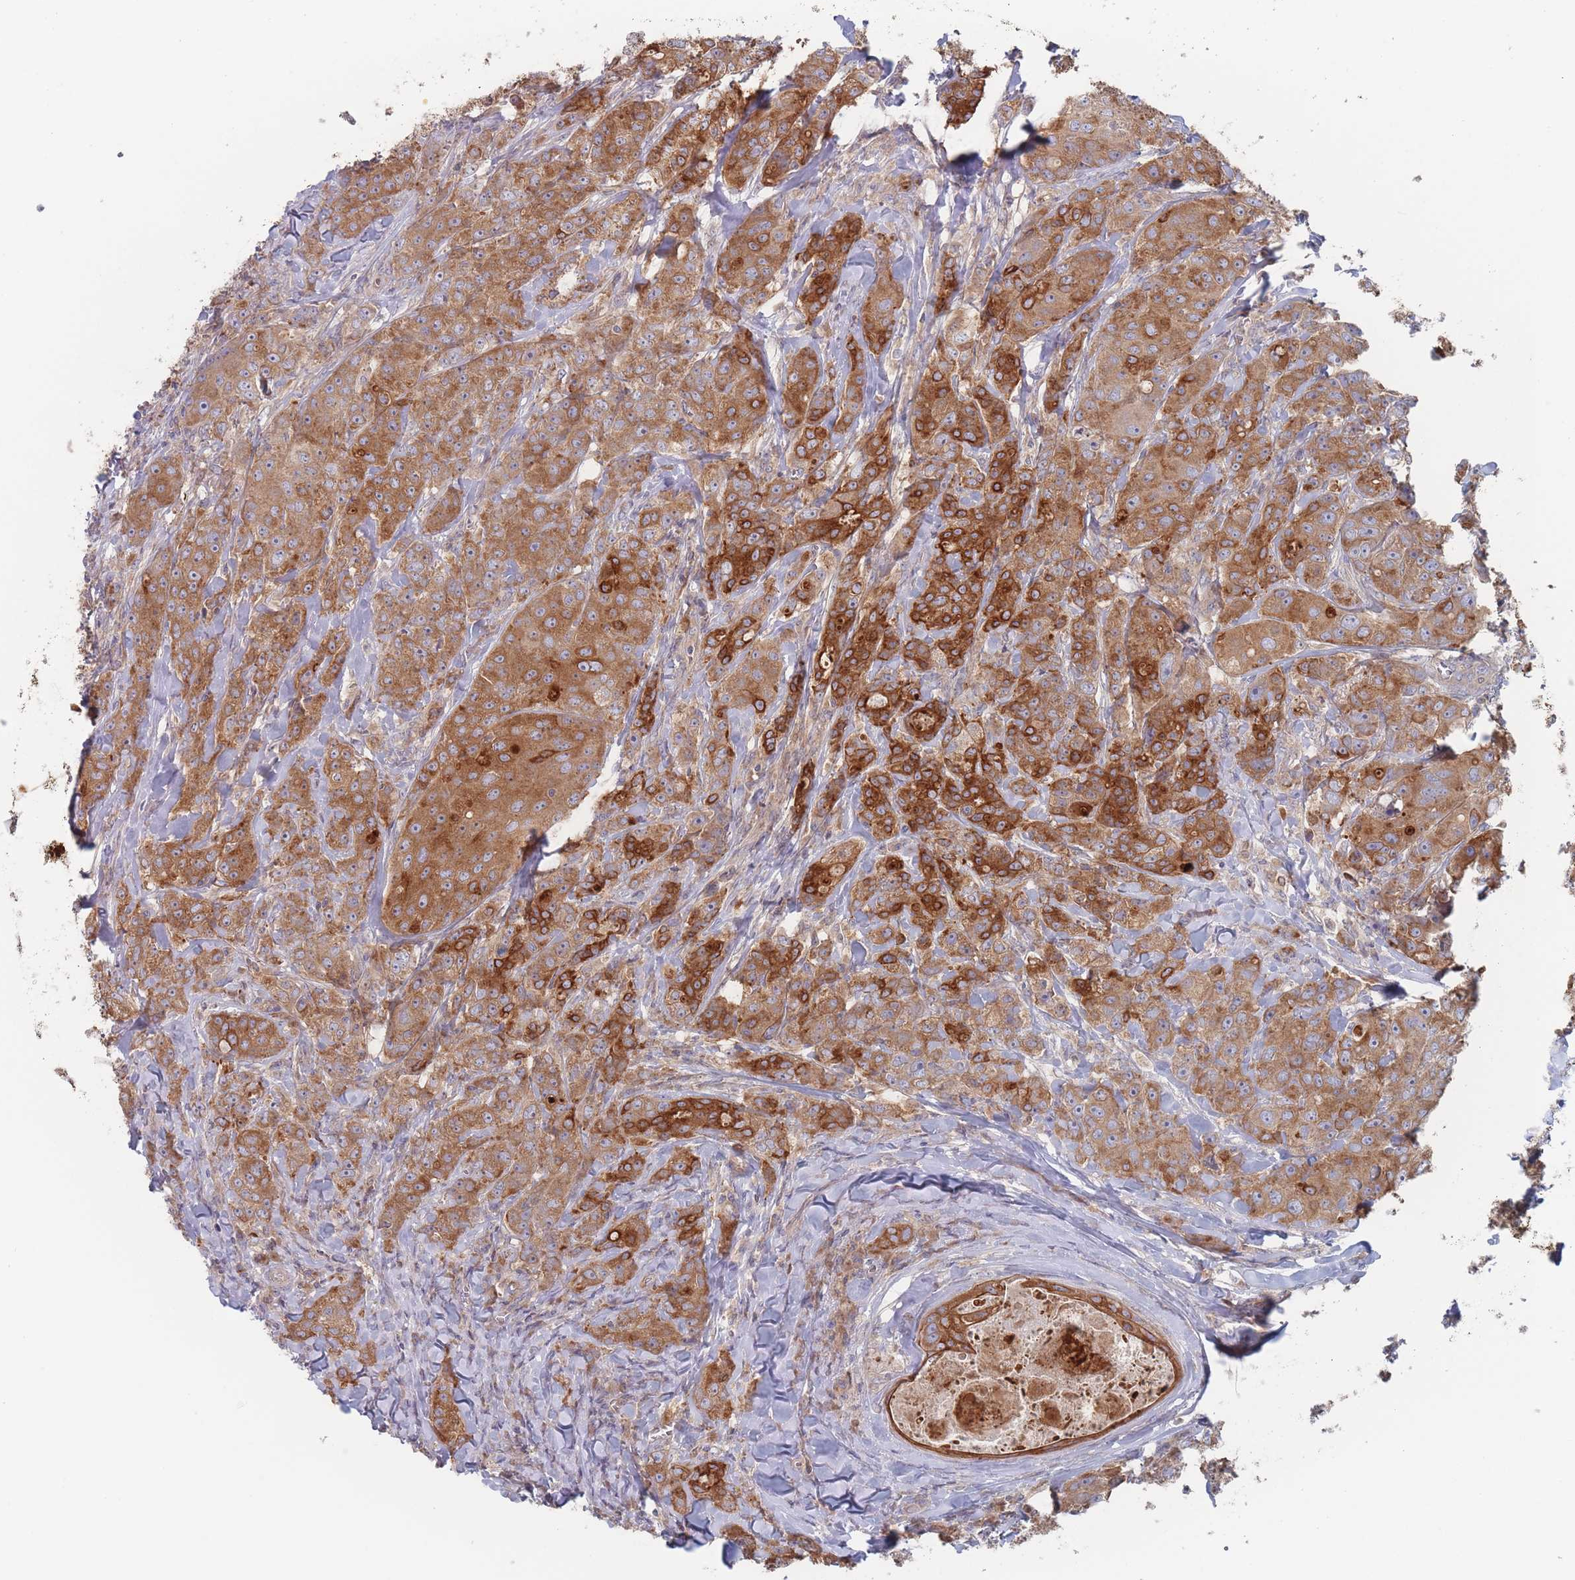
{"staining": {"intensity": "strong", "quantity": ">75%", "location": "cytoplasmic/membranous"}, "tissue": "breast cancer", "cell_type": "Tumor cells", "image_type": "cancer", "snomed": [{"axis": "morphology", "description": "Duct carcinoma"}, {"axis": "topography", "description": "Breast"}], "caption": "Breast cancer tissue shows strong cytoplasmic/membranous staining in approximately >75% of tumor cells, visualized by immunohistochemistry.", "gene": "EFCC1", "patient": {"sex": "female", "age": 43}}